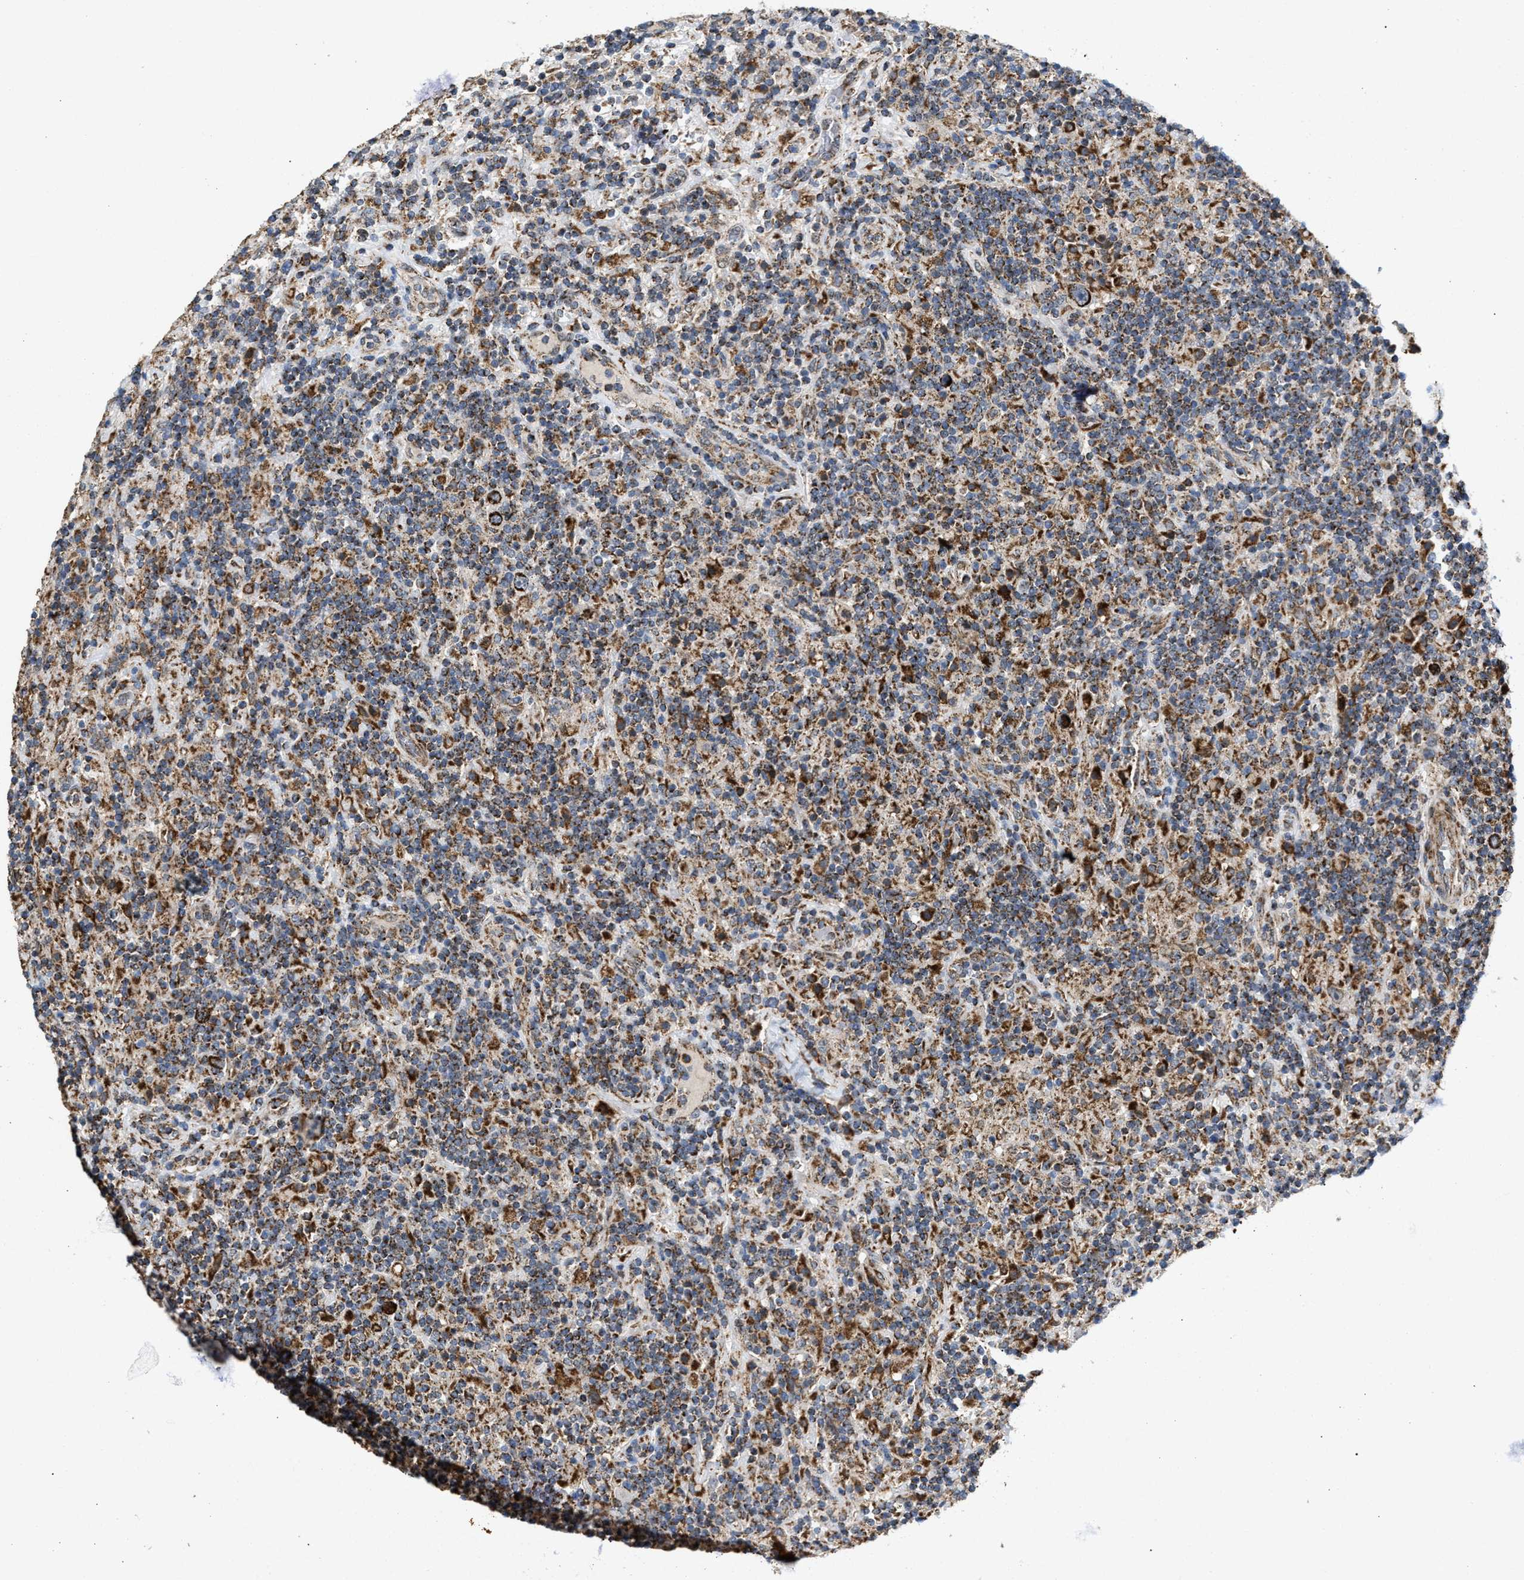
{"staining": {"intensity": "strong", "quantity": "25%-75%", "location": "cytoplasmic/membranous"}, "tissue": "lymphoma", "cell_type": "Tumor cells", "image_type": "cancer", "snomed": [{"axis": "morphology", "description": "Hodgkin's disease, NOS"}, {"axis": "topography", "description": "Lymph node"}], "caption": "Immunohistochemical staining of Hodgkin's disease shows high levels of strong cytoplasmic/membranous protein staining in approximately 25%-75% of tumor cells.", "gene": "TACO1", "patient": {"sex": "male", "age": 70}}